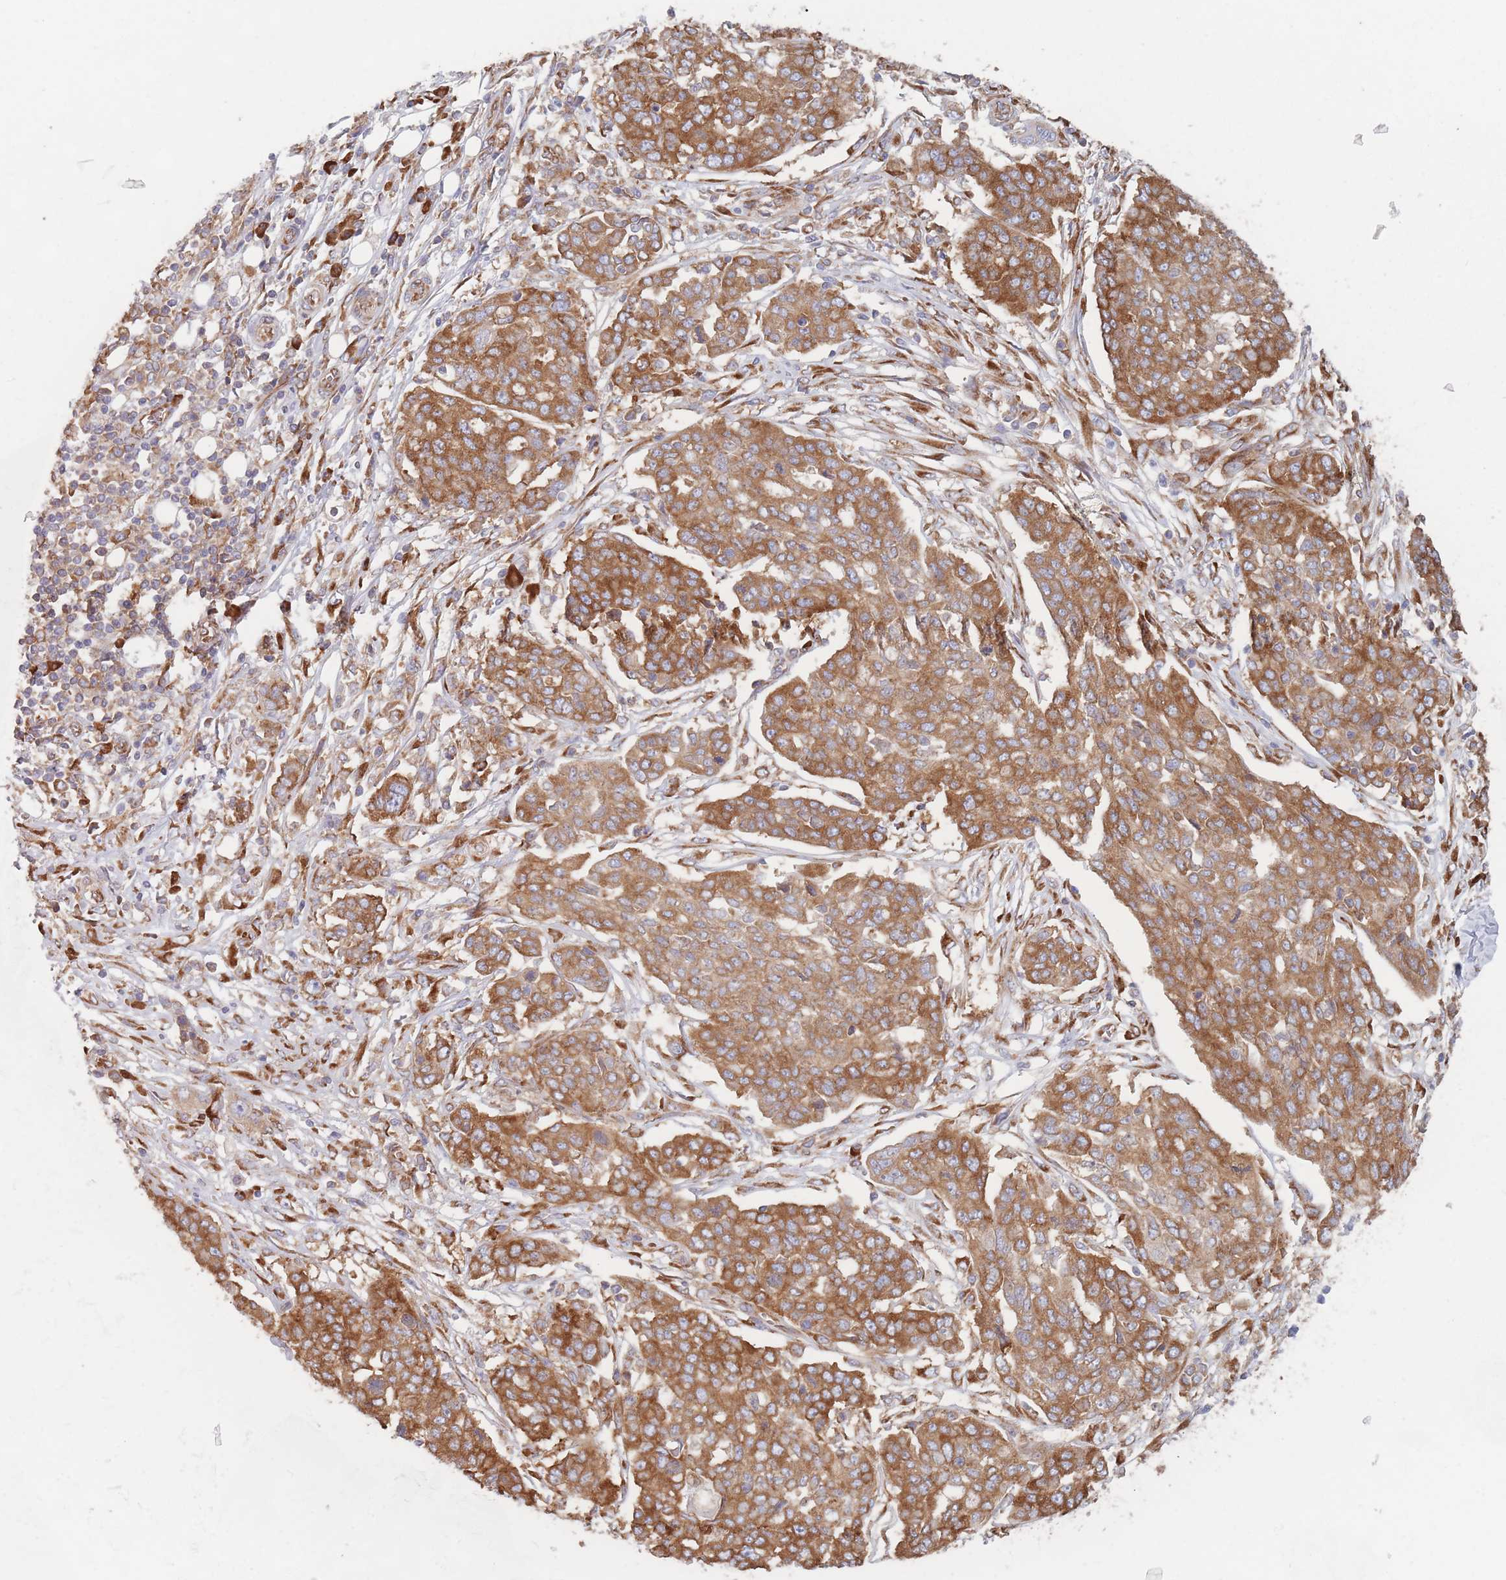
{"staining": {"intensity": "strong", "quantity": ">75%", "location": "cytoplasmic/membranous"}, "tissue": "ovarian cancer", "cell_type": "Tumor cells", "image_type": "cancer", "snomed": [{"axis": "morphology", "description": "Cystadenocarcinoma, serous, NOS"}, {"axis": "topography", "description": "Soft tissue"}, {"axis": "topography", "description": "Ovary"}], "caption": "There is high levels of strong cytoplasmic/membranous expression in tumor cells of serous cystadenocarcinoma (ovarian), as demonstrated by immunohistochemical staining (brown color).", "gene": "EEF1B2", "patient": {"sex": "female", "age": 57}}